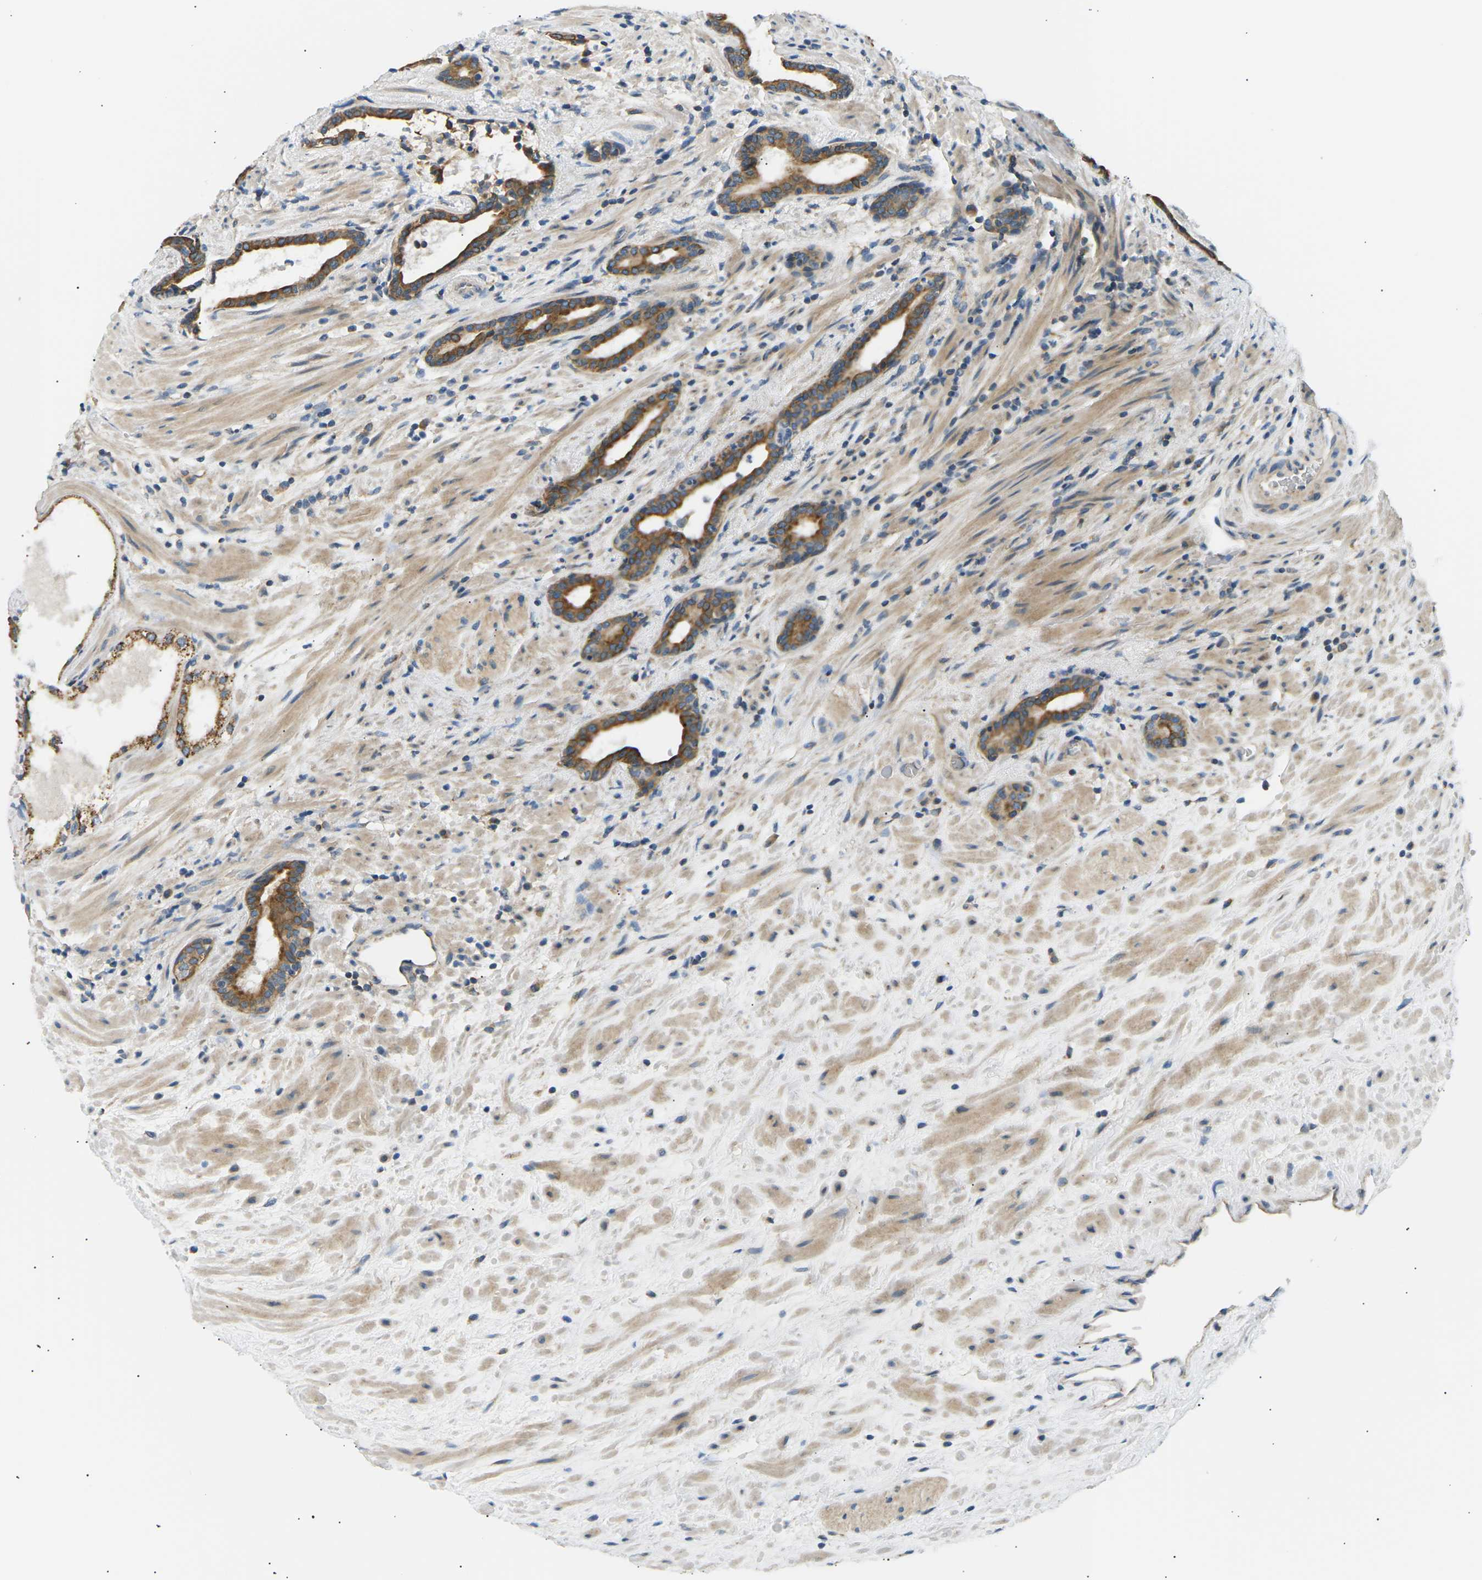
{"staining": {"intensity": "strong", "quantity": ">75%", "location": "cytoplasmic/membranous"}, "tissue": "prostate cancer", "cell_type": "Tumor cells", "image_type": "cancer", "snomed": [{"axis": "morphology", "description": "Adenocarcinoma, High grade"}, {"axis": "topography", "description": "Prostate"}], "caption": "Immunohistochemical staining of human prostate high-grade adenocarcinoma shows strong cytoplasmic/membranous protein expression in approximately >75% of tumor cells. Immunohistochemistry (ihc) stains the protein of interest in brown and the nuclei are stained blue.", "gene": "TBC1D8", "patient": {"sex": "male", "age": 71}}